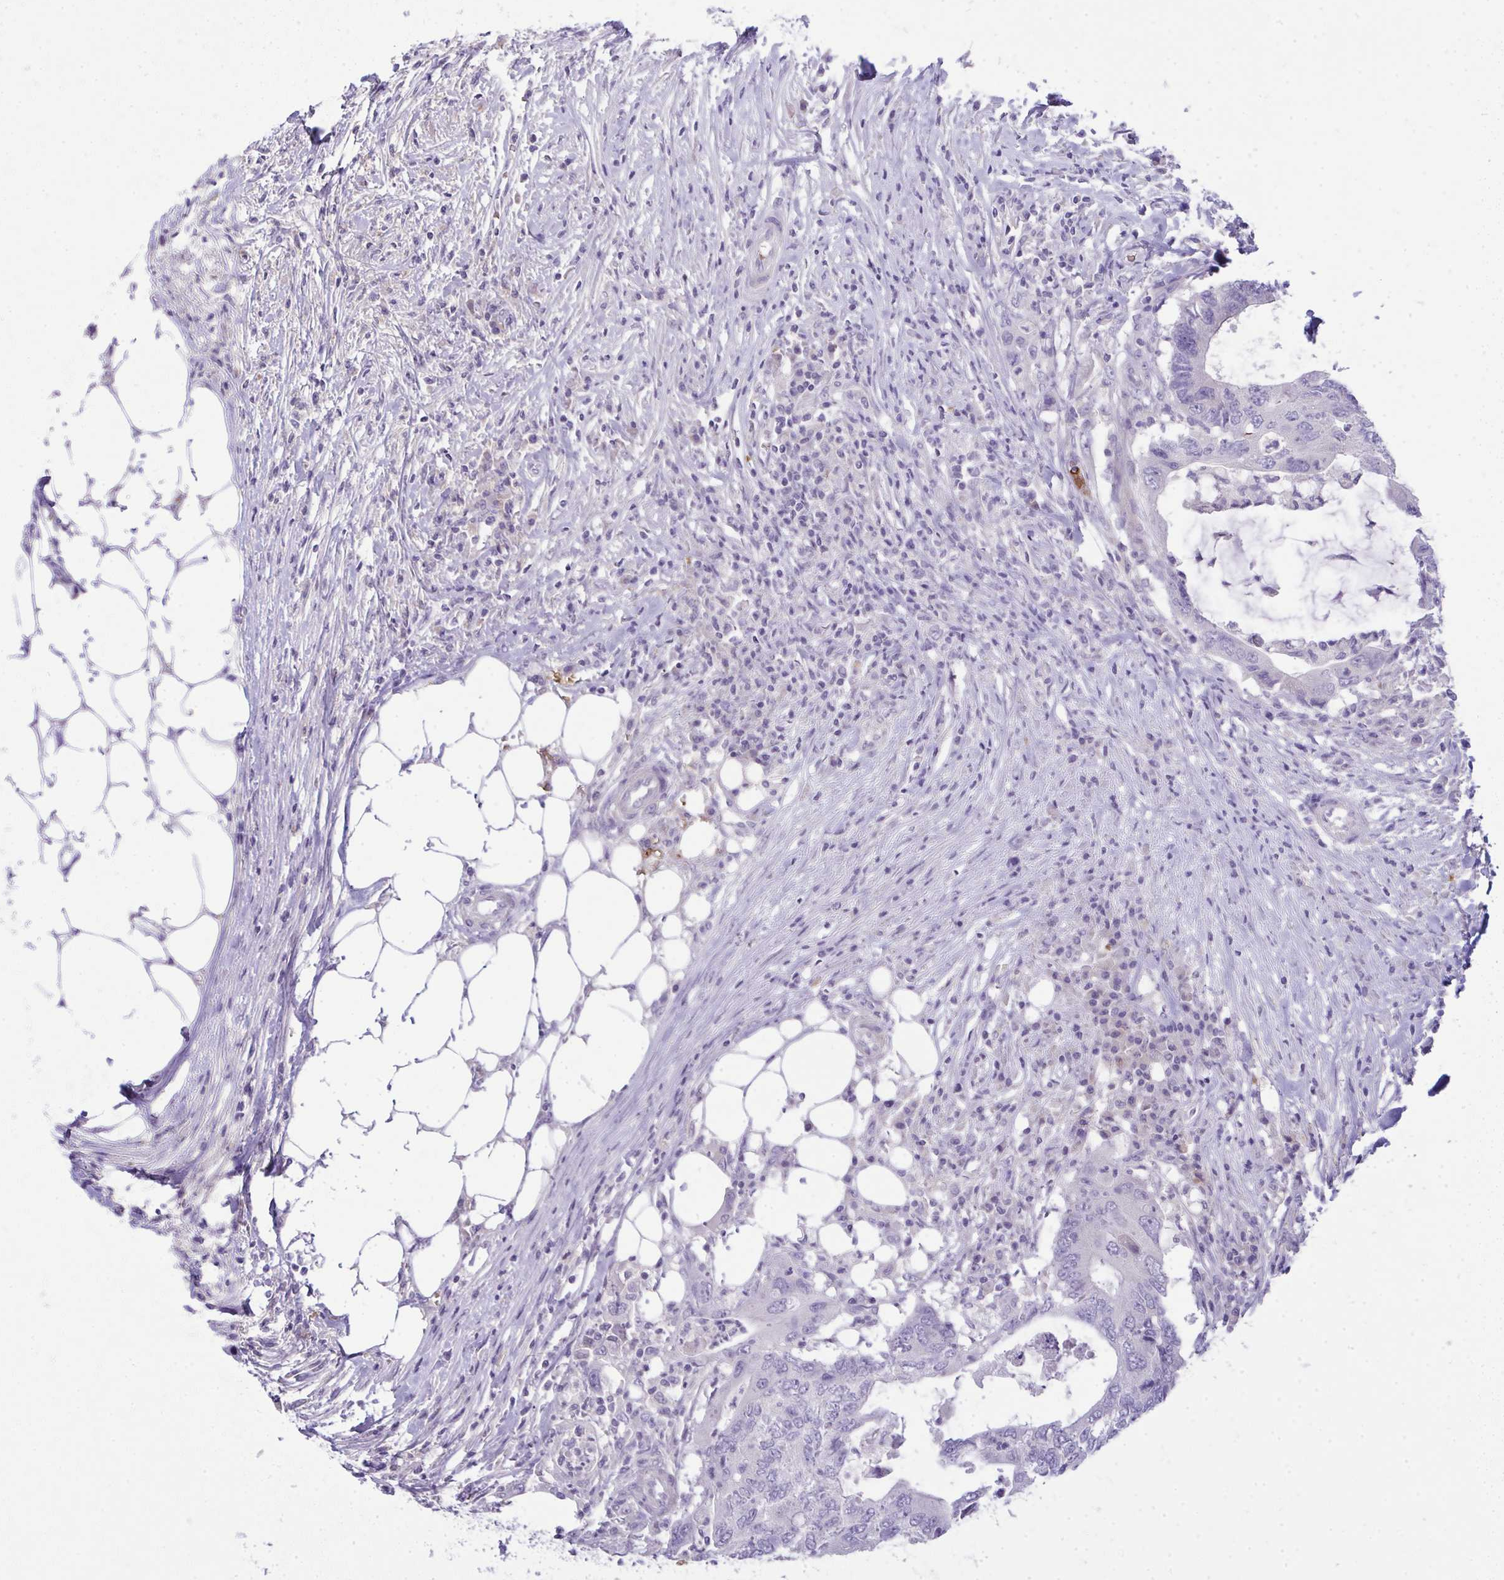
{"staining": {"intensity": "negative", "quantity": "none", "location": "none"}, "tissue": "colorectal cancer", "cell_type": "Tumor cells", "image_type": "cancer", "snomed": [{"axis": "morphology", "description": "Adenocarcinoma, NOS"}, {"axis": "topography", "description": "Colon"}], "caption": "Immunohistochemistry of human colorectal adenocarcinoma demonstrates no staining in tumor cells. (DAB immunohistochemistry, high magnification).", "gene": "SPTB", "patient": {"sex": "male", "age": 71}}